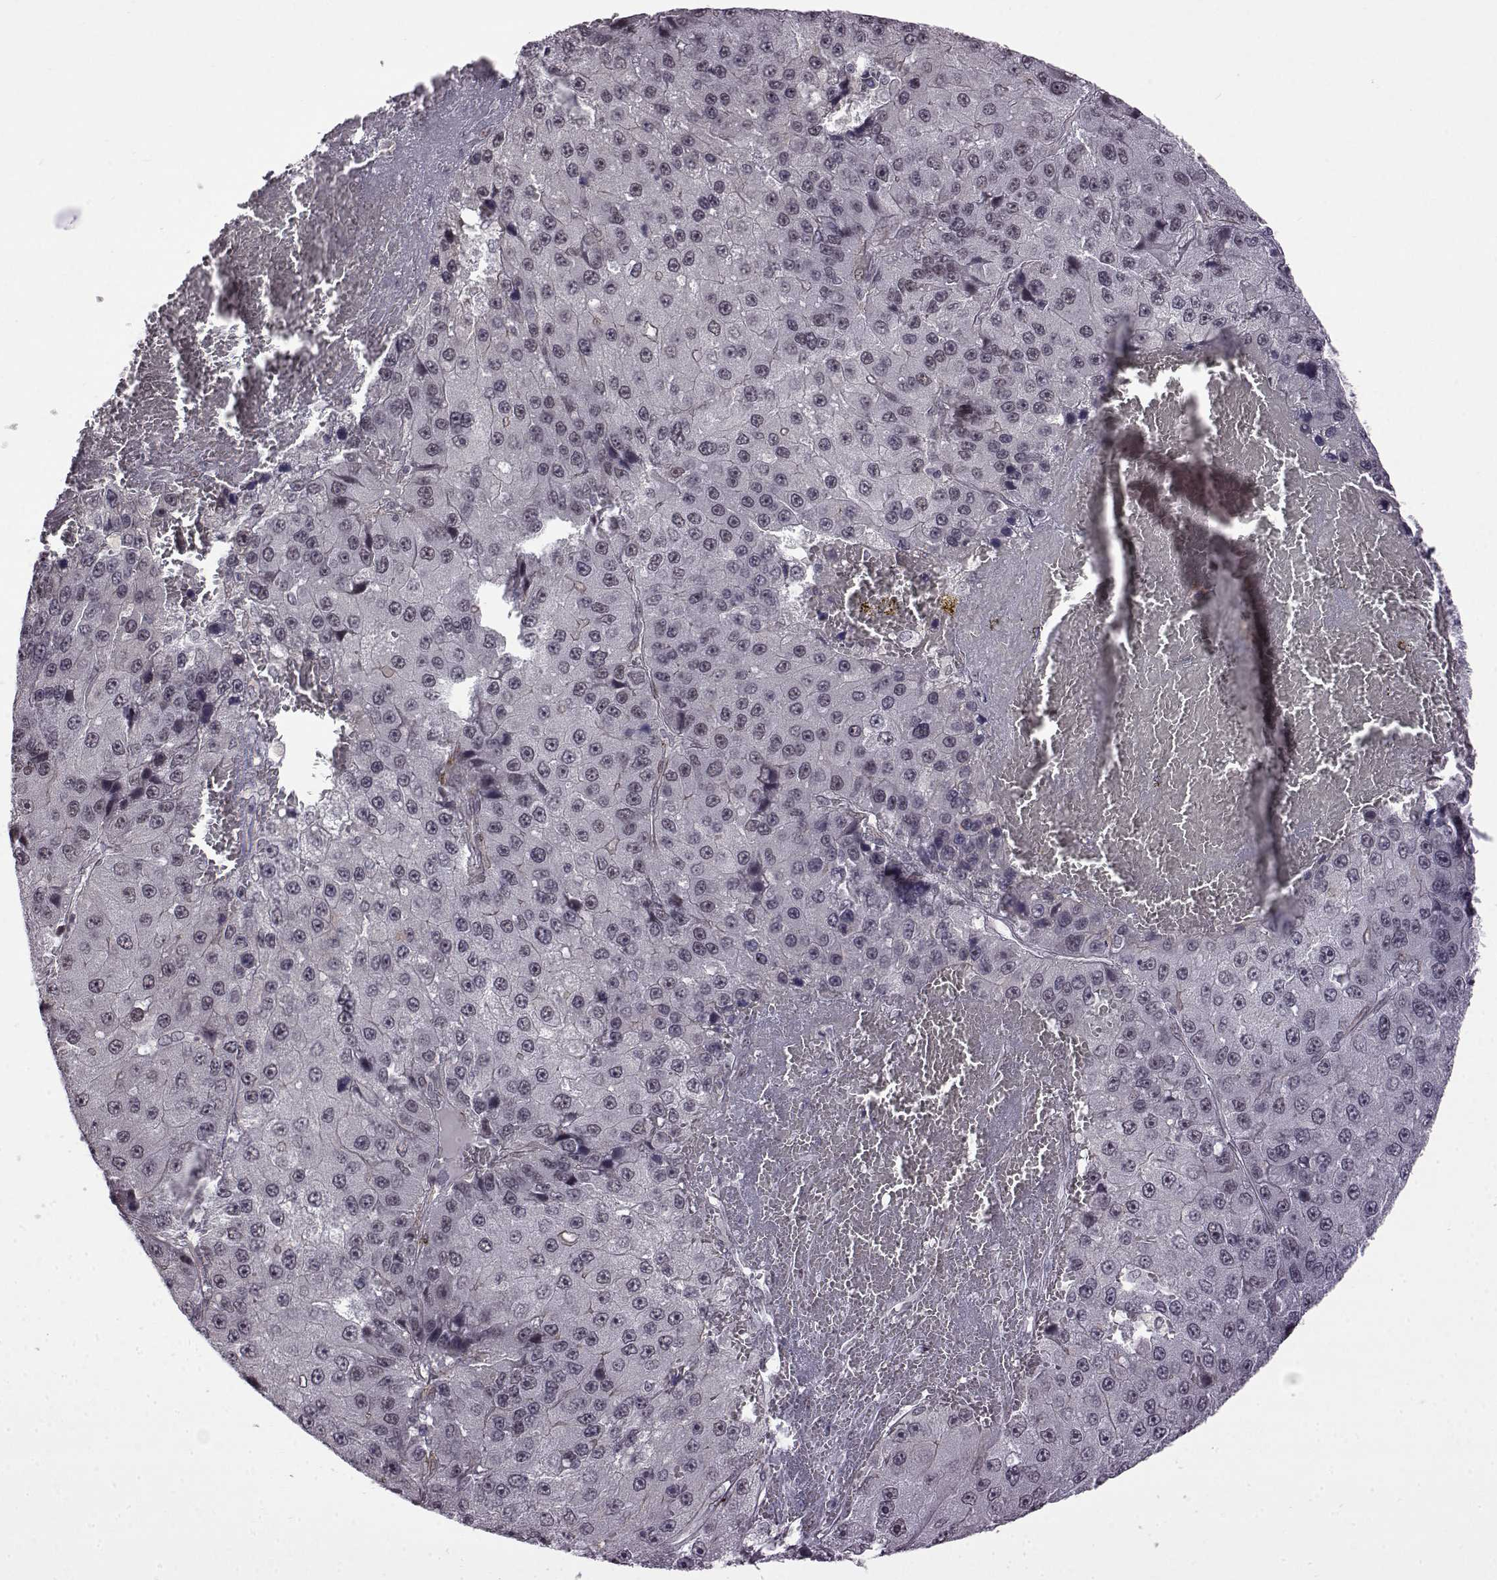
{"staining": {"intensity": "negative", "quantity": "none", "location": "none"}, "tissue": "liver cancer", "cell_type": "Tumor cells", "image_type": "cancer", "snomed": [{"axis": "morphology", "description": "Carcinoma, Hepatocellular, NOS"}, {"axis": "topography", "description": "Liver"}], "caption": "This image is of liver cancer (hepatocellular carcinoma) stained with immunohistochemistry (IHC) to label a protein in brown with the nuclei are counter-stained blue. There is no positivity in tumor cells.", "gene": "SYNPO2", "patient": {"sex": "female", "age": 73}}